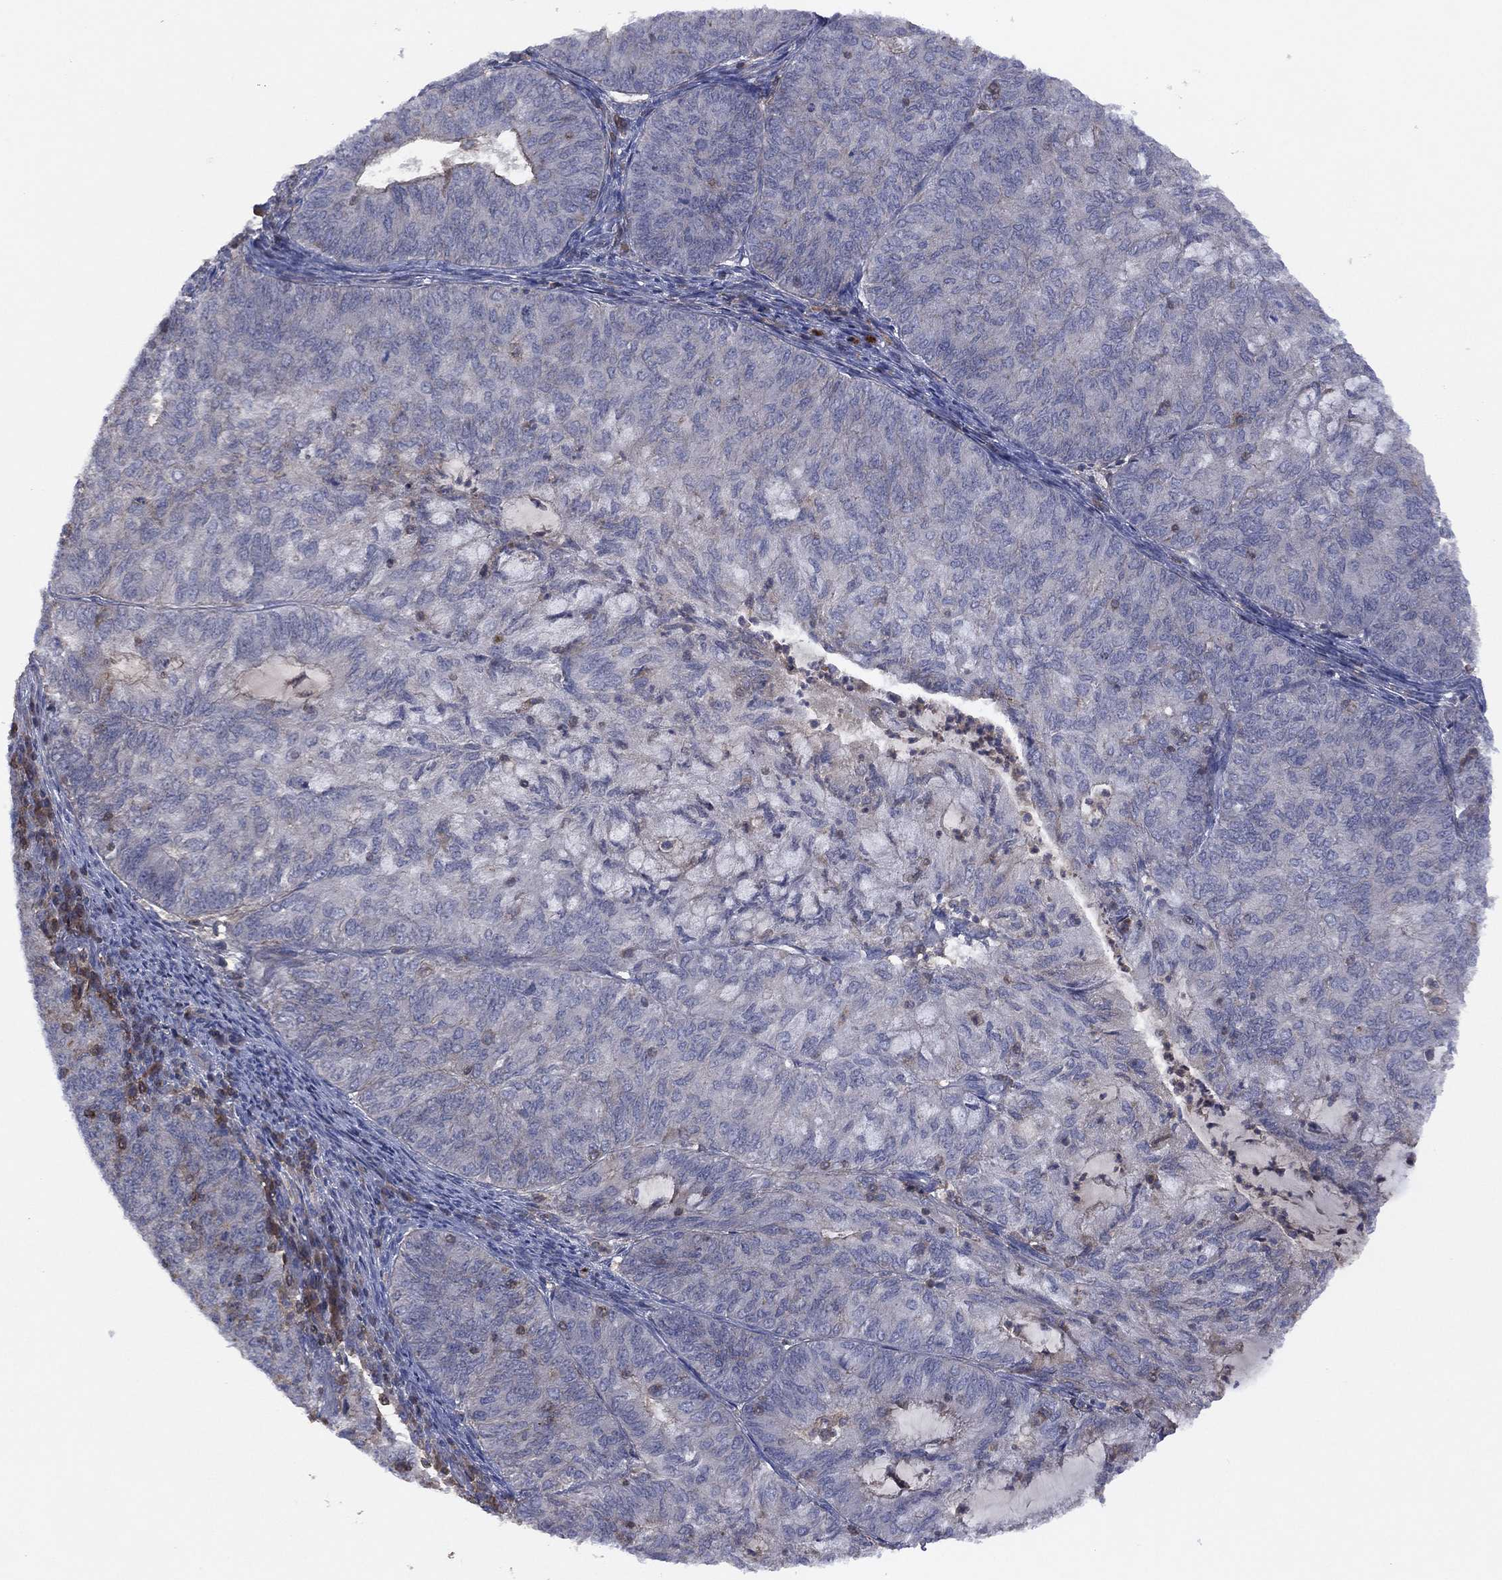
{"staining": {"intensity": "negative", "quantity": "none", "location": "none"}, "tissue": "endometrial cancer", "cell_type": "Tumor cells", "image_type": "cancer", "snomed": [{"axis": "morphology", "description": "Adenocarcinoma, NOS"}, {"axis": "topography", "description": "Endometrium"}], "caption": "DAB (3,3'-diaminobenzidine) immunohistochemical staining of human adenocarcinoma (endometrial) demonstrates no significant positivity in tumor cells.", "gene": "DOCK8", "patient": {"sex": "female", "age": 82}}